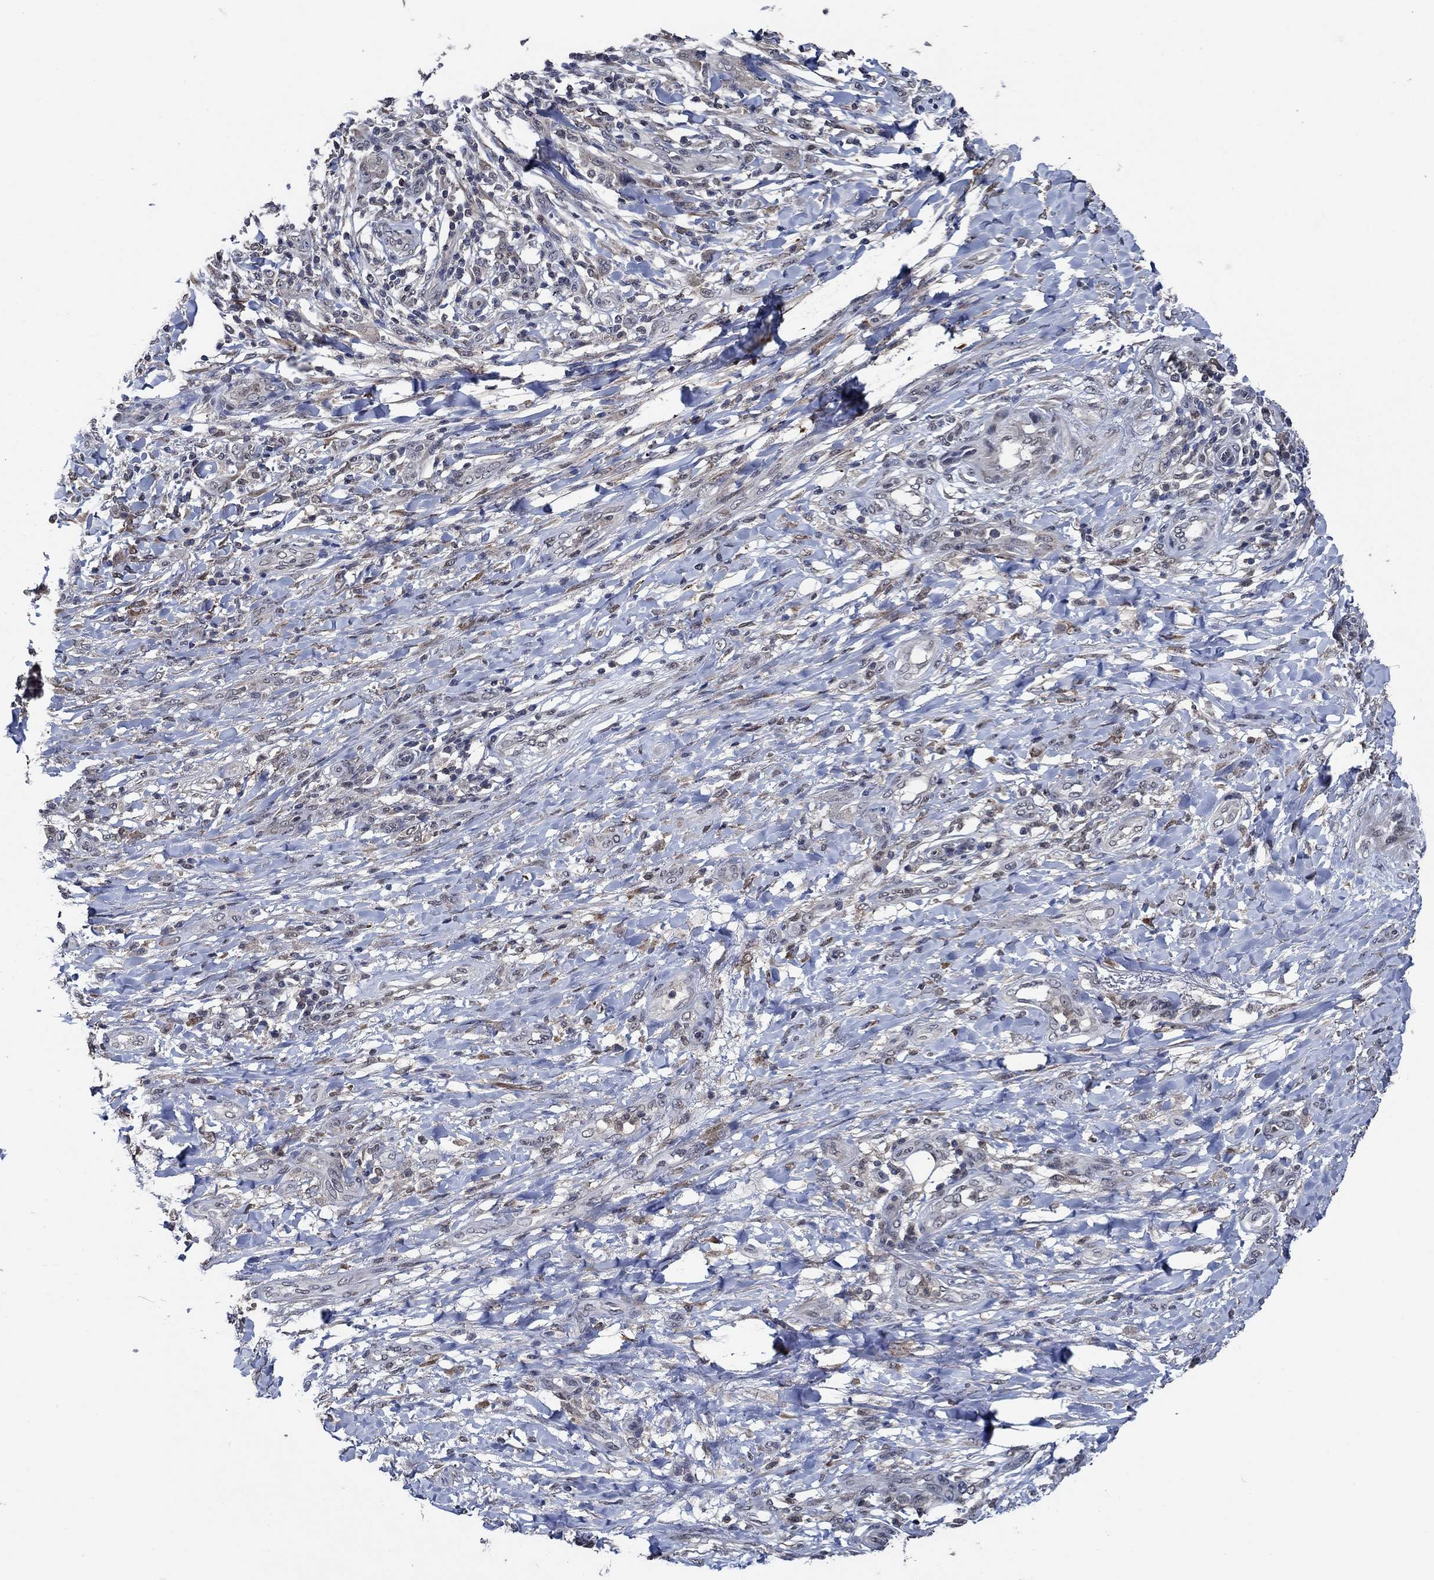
{"staining": {"intensity": "weak", "quantity": "25%-75%", "location": "cytoplasmic/membranous"}, "tissue": "skin cancer", "cell_type": "Tumor cells", "image_type": "cancer", "snomed": [{"axis": "morphology", "description": "Squamous cell carcinoma, NOS"}, {"axis": "topography", "description": "Skin"}], "caption": "Immunohistochemical staining of skin squamous cell carcinoma reveals low levels of weak cytoplasmic/membranous expression in about 25%-75% of tumor cells. The protein of interest is stained brown, and the nuclei are stained in blue (DAB (3,3'-diaminobenzidine) IHC with brightfield microscopy, high magnification).", "gene": "DACT1", "patient": {"sex": "male", "age": 62}}